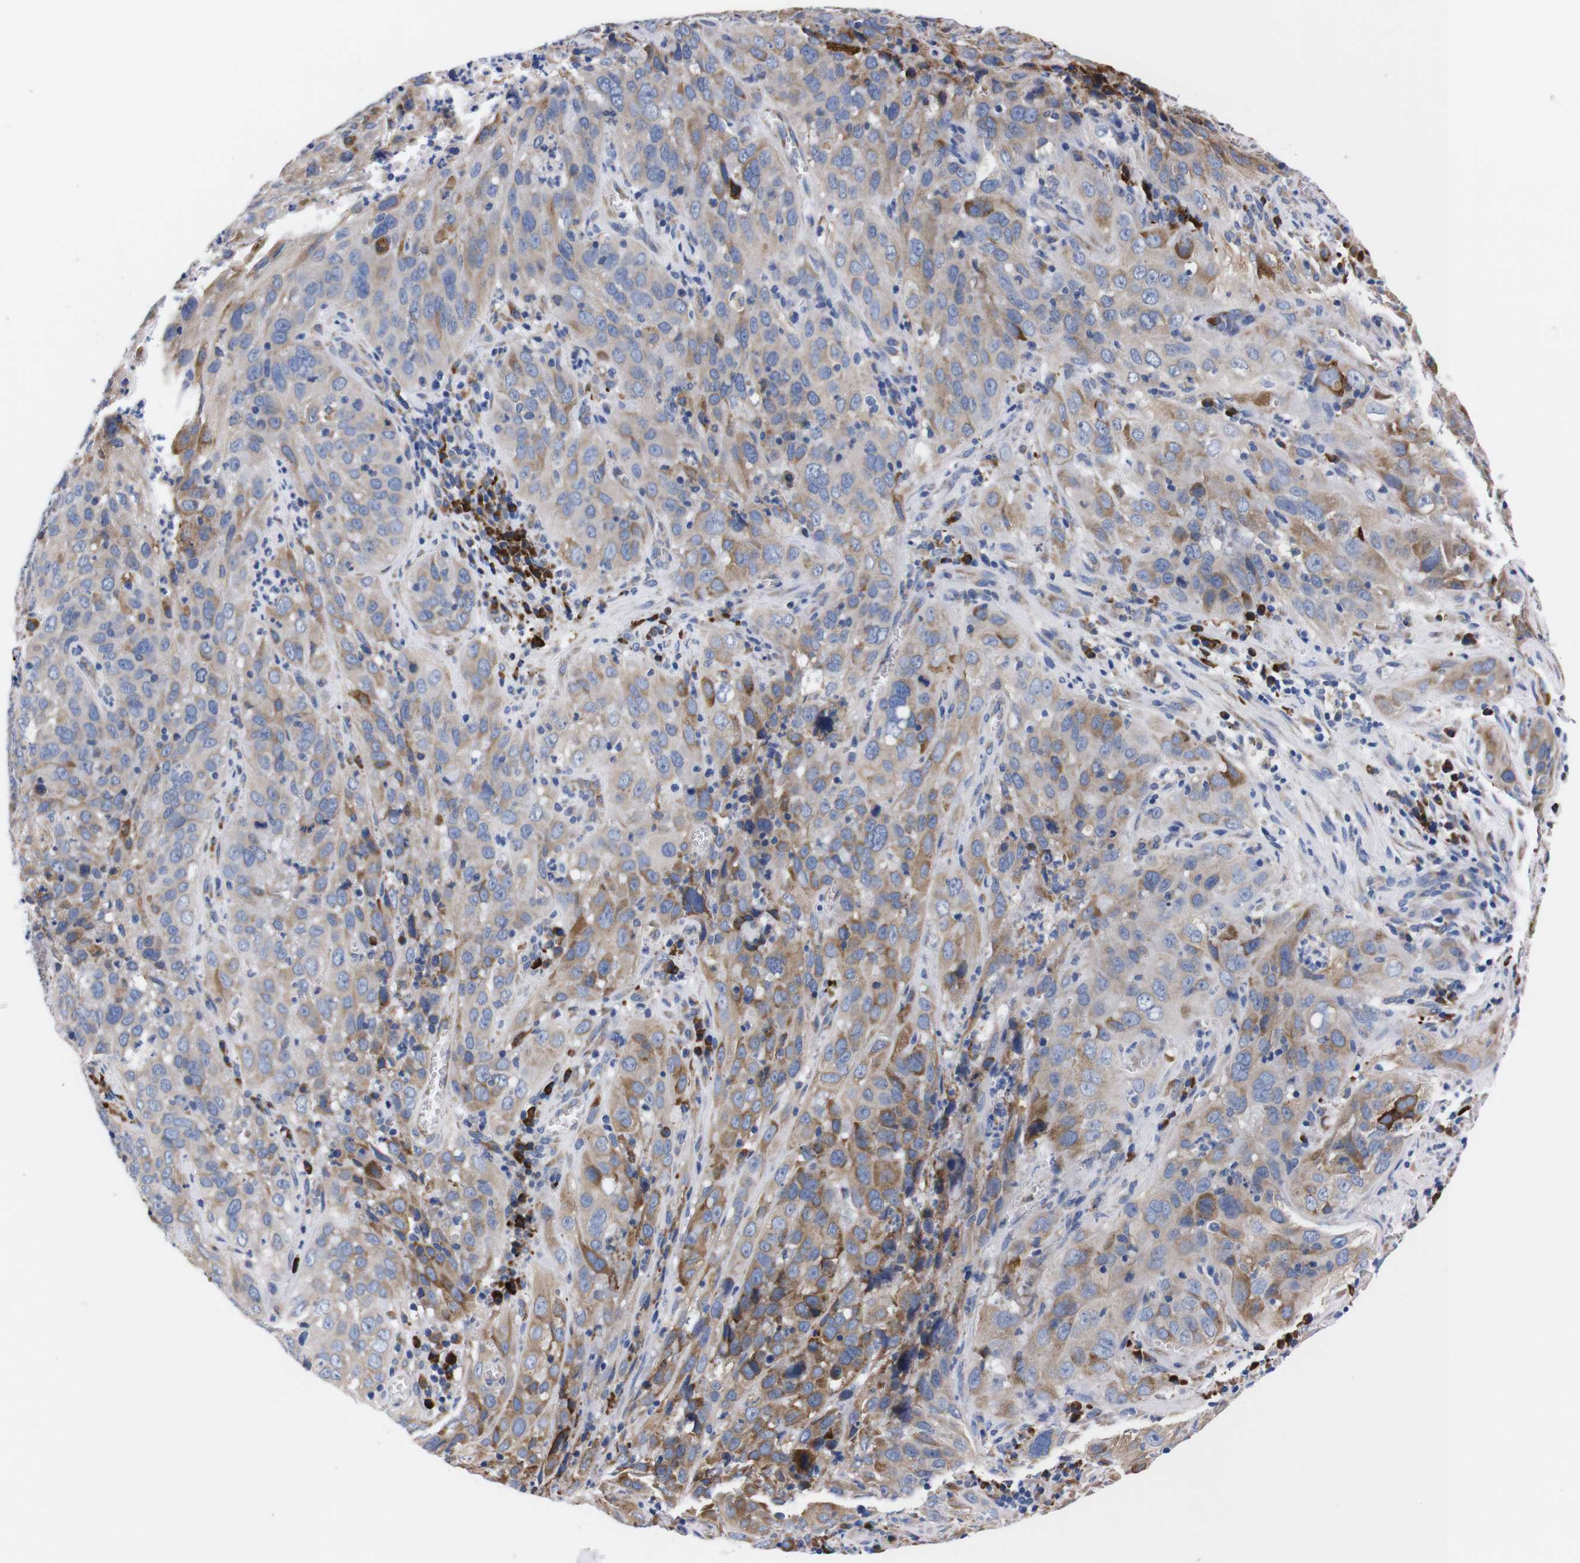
{"staining": {"intensity": "moderate", "quantity": ">75%", "location": "cytoplasmic/membranous"}, "tissue": "cervical cancer", "cell_type": "Tumor cells", "image_type": "cancer", "snomed": [{"axis": "morphology", "description": "Squamous cell carcinoma, NOS"}, {"axis": "topography", "description": "Cervix"}], "caption": "This photomicrograph reveals squamous cell carcinoma (cervical) stained with immunohistochemistry to label a protein in brown. The cytoplasmic/membranous of tumor cells show moderate positivity for the protein. Nuclei are counter-stained blue.", "gene": "NEBL", "patient": {"sex": "female", "age": 32}}